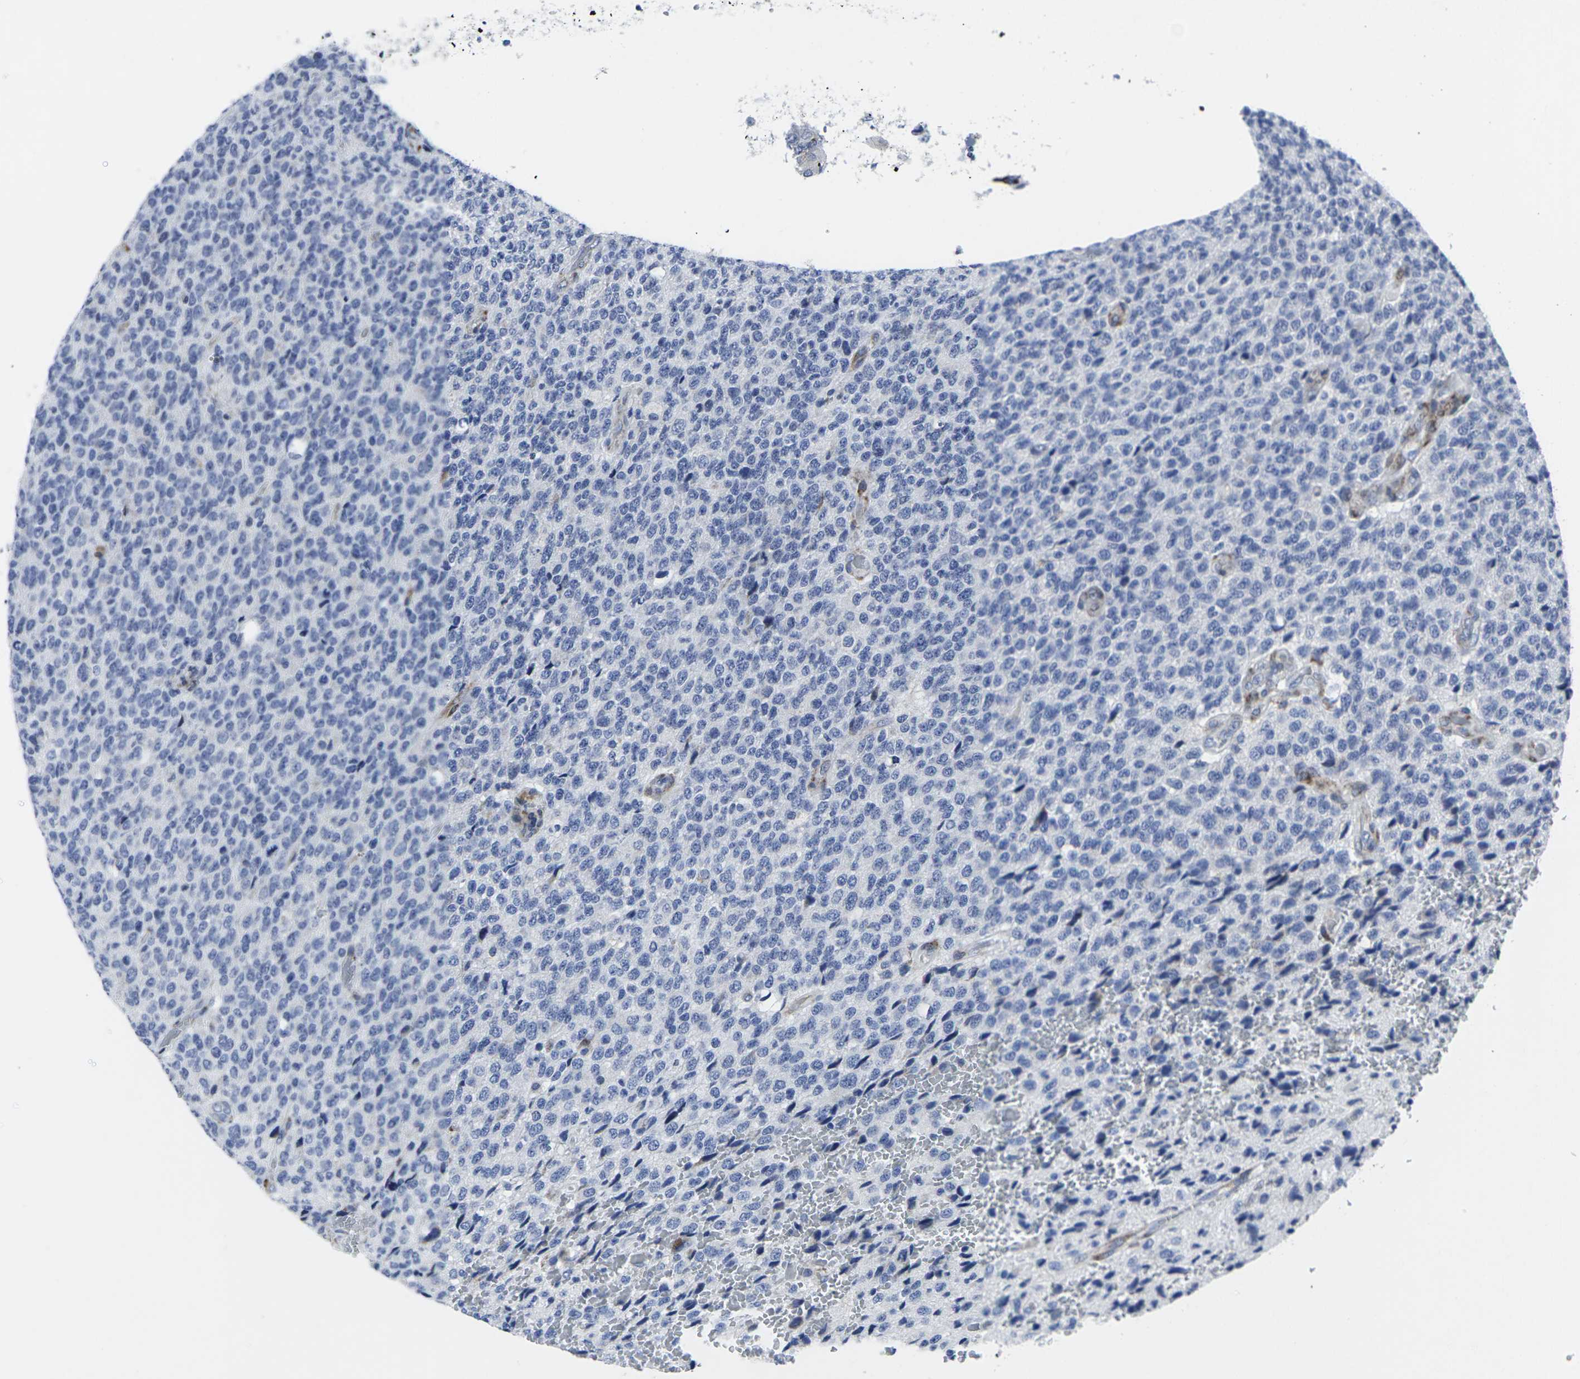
{"staining": {"intensity": "negative", "quantity": "none", "location": "none"}, "tissue": "glioma", "cell_type": "Tumor cells", "image_type": "cancer", "snomed": [{"axis": "morphology", "description": "Glioma, malignant, High grade"}, {"axis": "topography", "description": "pancreas cauda"}], "caption": "Glioma stained for a protein using IHC exhibits no expression tumor cells.", "gene": "RPN1", "patient": {"sex": "male", "age": 60}}